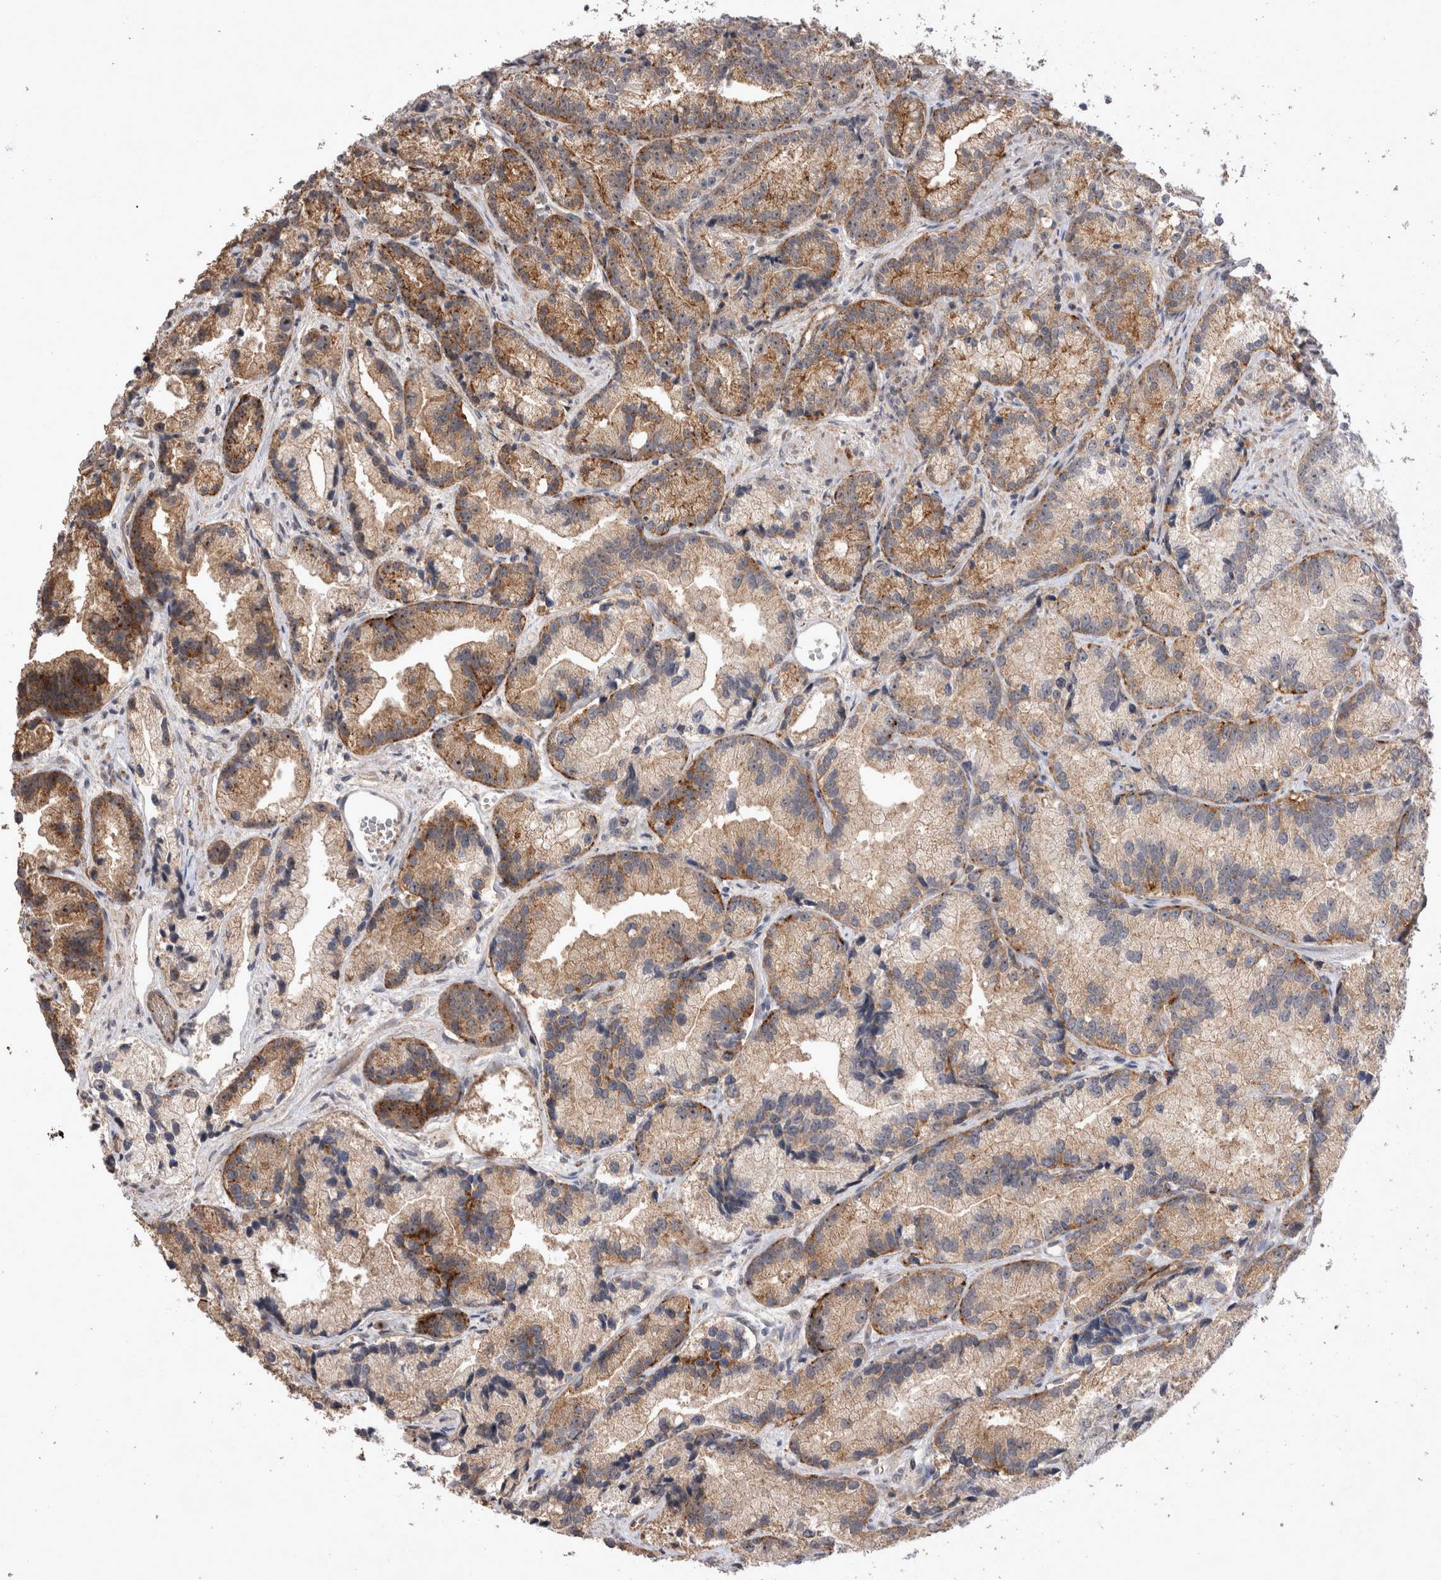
{"staining": {"intensity": "moderate", "quantity": ">75%", "location": "cytoplasmic/membranous,nuclear"}, "tissue": "prostate cancer", "cell_type": "Tumor cells", "image_type": "cancer", "snomed": [{"axis": "morphology", "description": "Adenocarcinoma, Low grade"}, {"axis": "topography", "description": "Prostate"}], "caption": "Immunohistochemistry (IHC) photomicrograph of neoplastic tissue: human adenocarcinoma (low-grade) (prostate) stained using immunohistochemistry displays medium levels of moderate protein expression localized specifically in the cytoplasmic/membranous and nuclear of tumor cells, appearing as a cytoplasmic/membranous and nuclear brown color.", "gene": "STK11", "patient": {"sex": "male", "age": 89}}